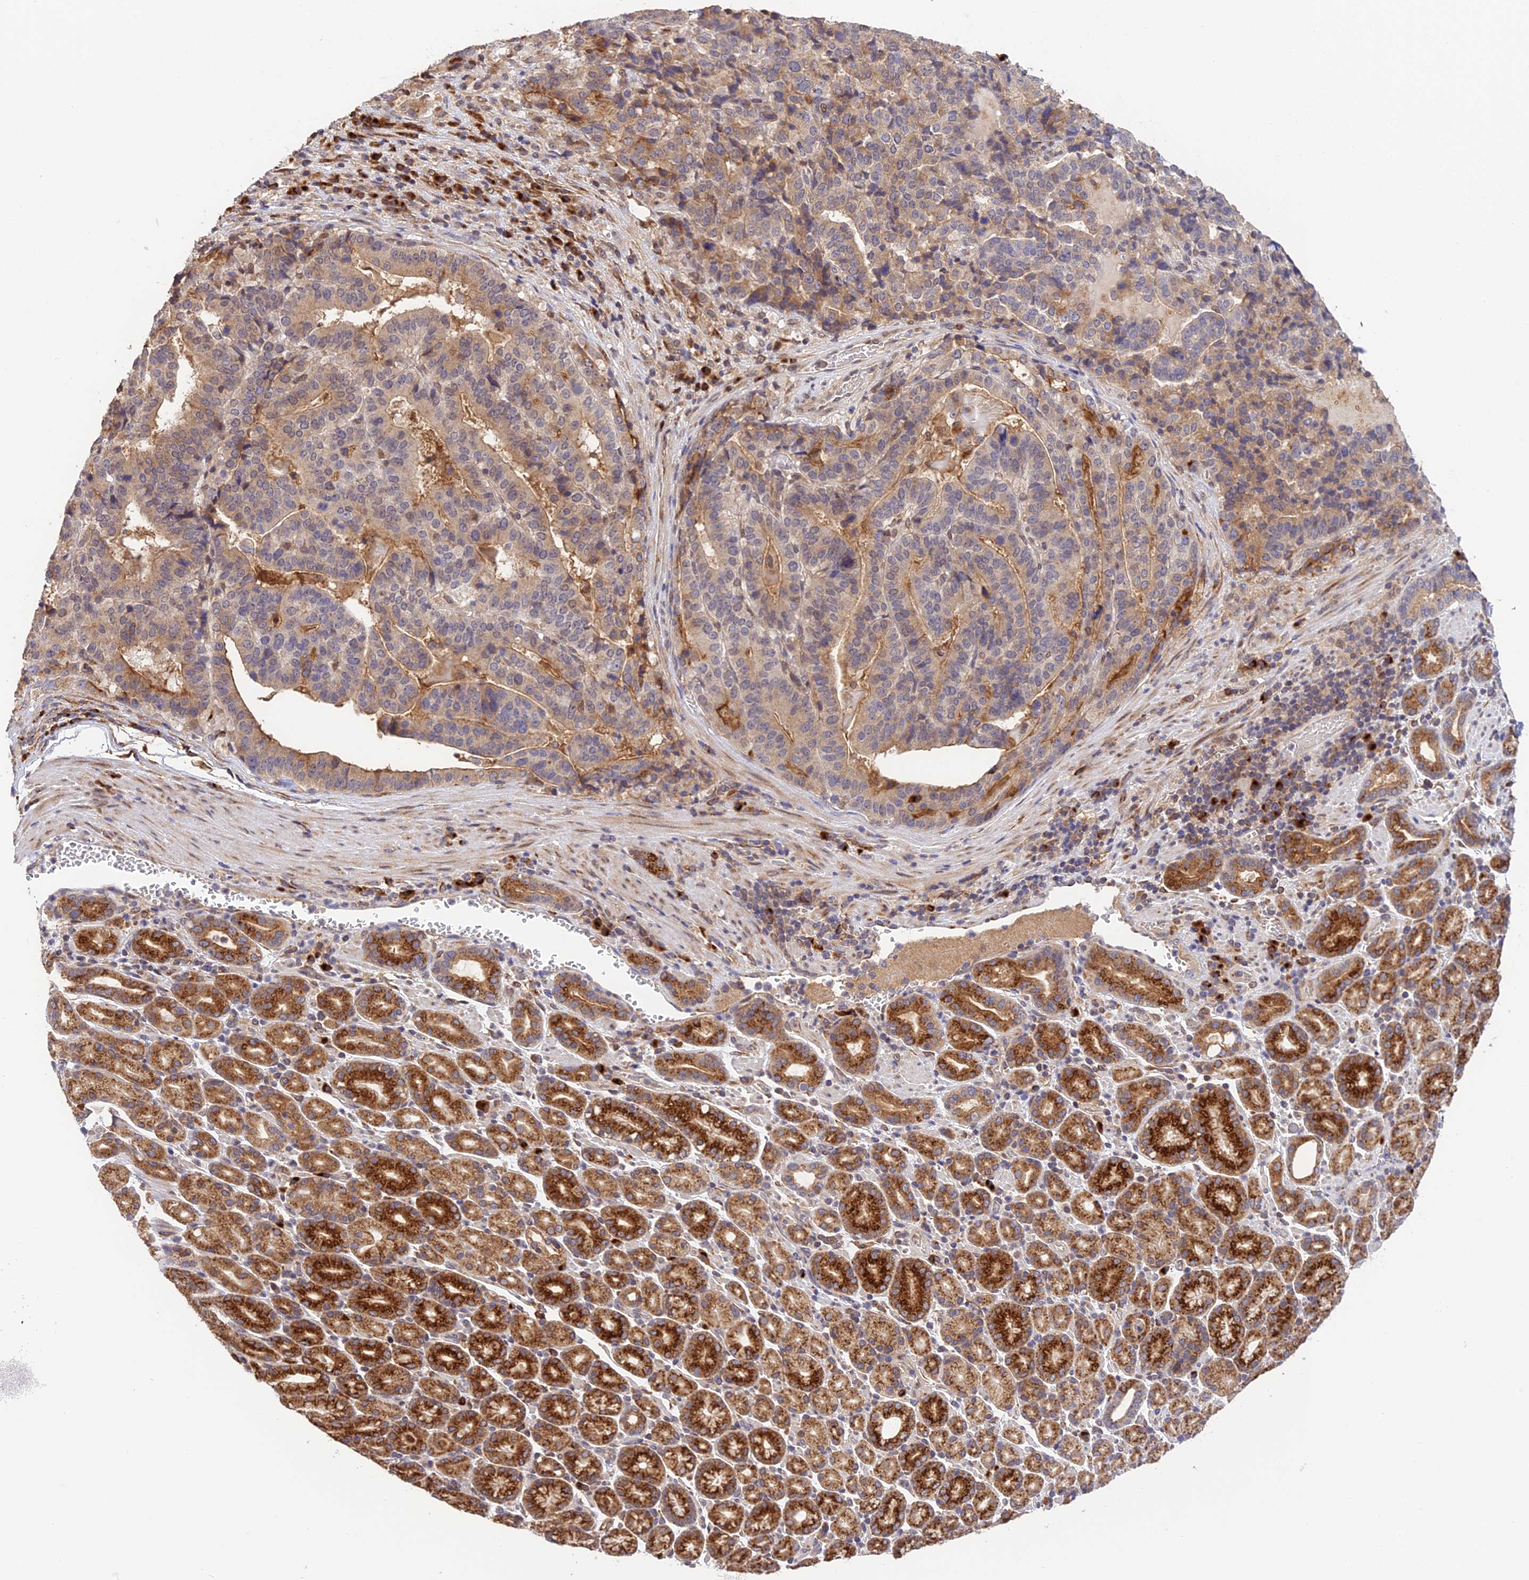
{"staining": {"intensity": "weak", "quantity": "25%-75%", "location": "cytoplasmic/membranous"}, "tissue": "stomach cancer", "cell_type": "Tumor cells", "image_type": "cancer", "snomed": [{"axis": "morphology", "description": "Adenocarcinoma, NOS"}, {"axis": "topography", "description": "Stomach"}], "caption": "Weak cytoplasmic/membranous protein positivity is seen in about 25%-75% of tumor cells in stomach adenocarcinoma.", "gene": "SNX17", "patient": {"sex": "male", "age": 48}}